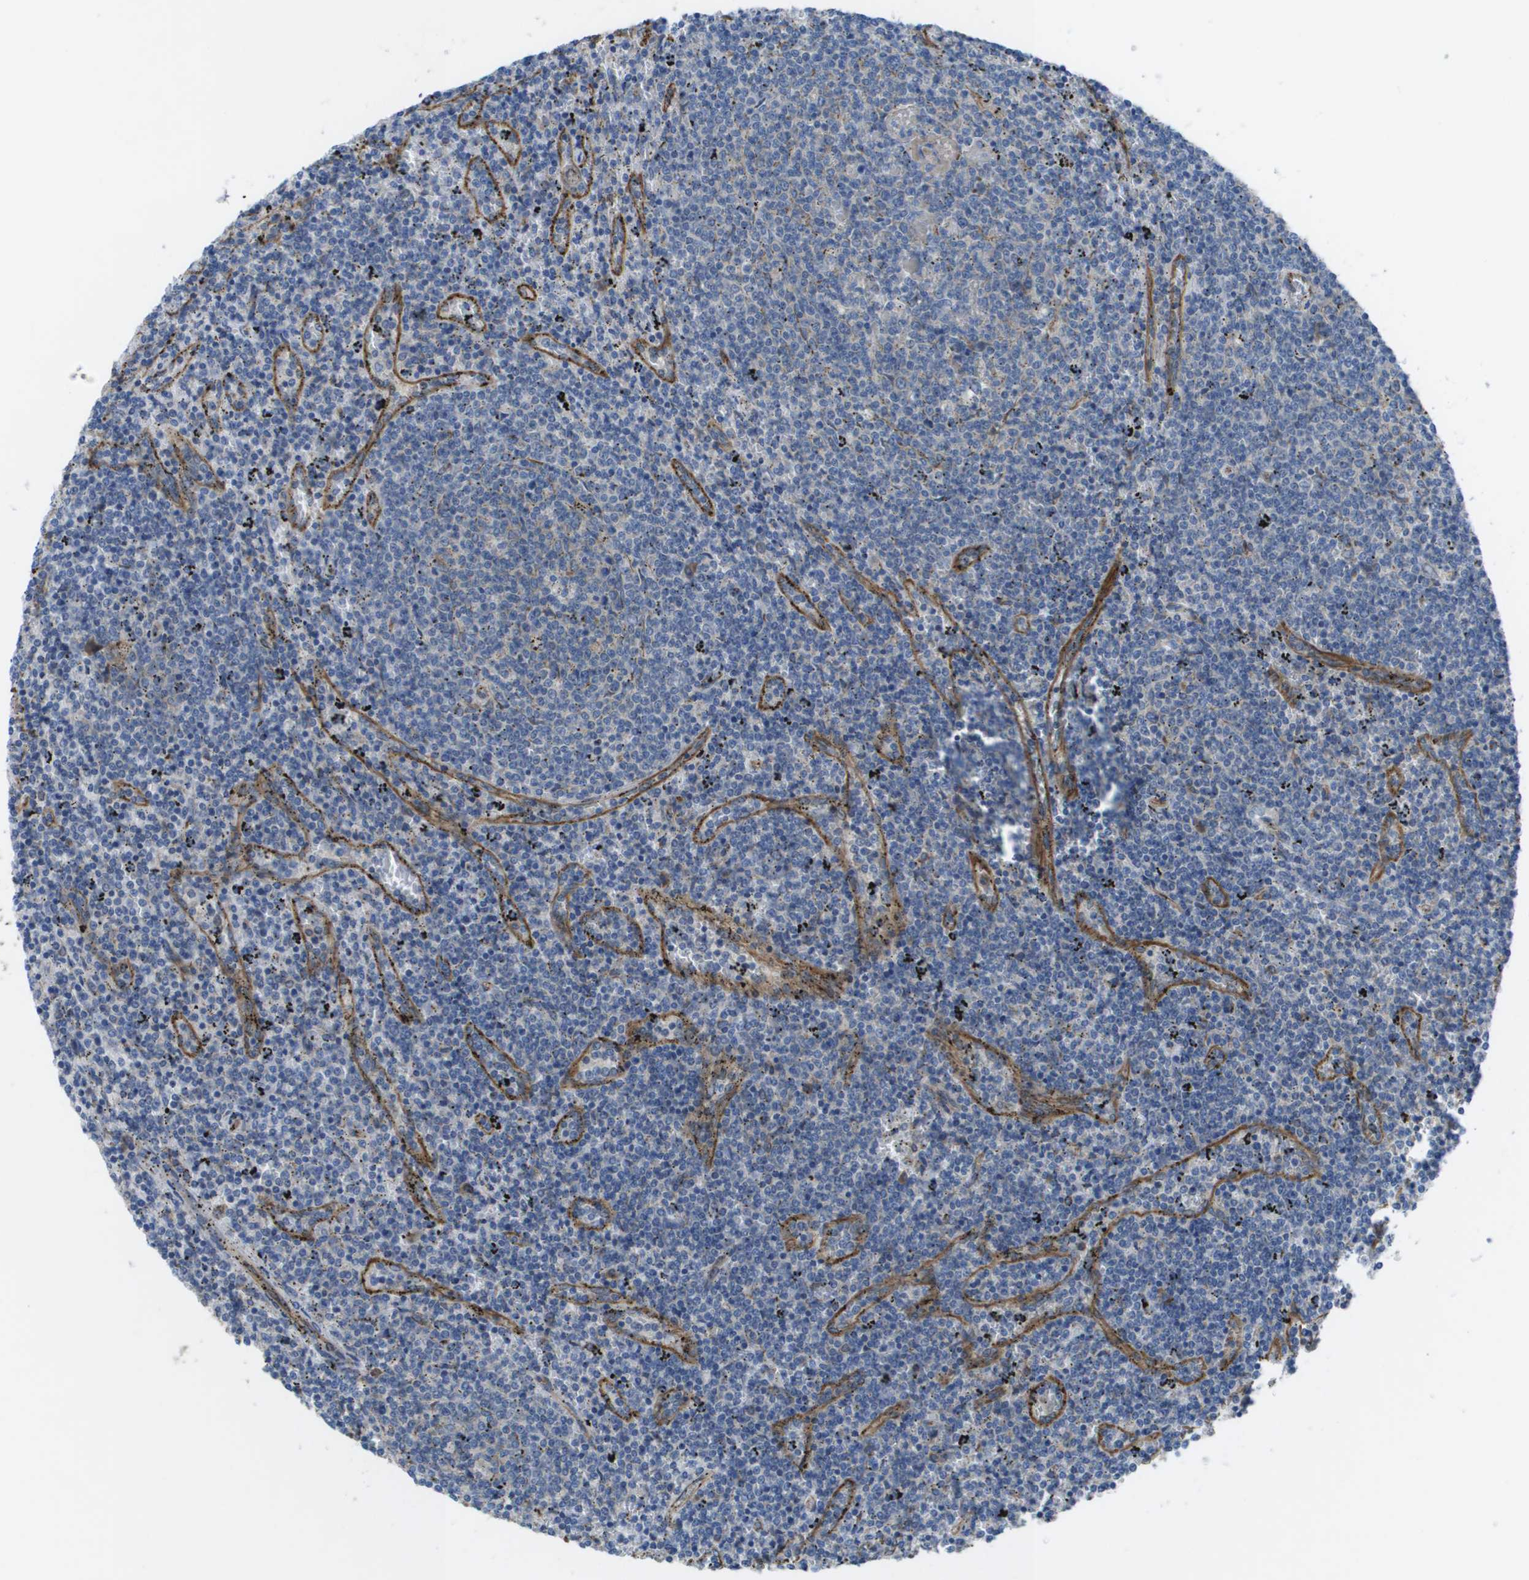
{"staining": {"intensity": "negative", "quantity": "none", "location": "none"}, "tissue": "lymphoma", "cell_type": "Tumor cells", "image_type": "cancer", "snomed": [{"axis": "morphology", "description": "Malignant lymphoma, non-Hodgkin's type, Low grade"}, {"axis": "topography", "description": "Spleen"}], "caption": "This is an immunohistochemistry image of low-grade malignant lymphoma, non-Hodgkin's type. There is no staining in tumor cells.", "gene": "CLCN2", "patient": {"sex": "female", "age": 50}}